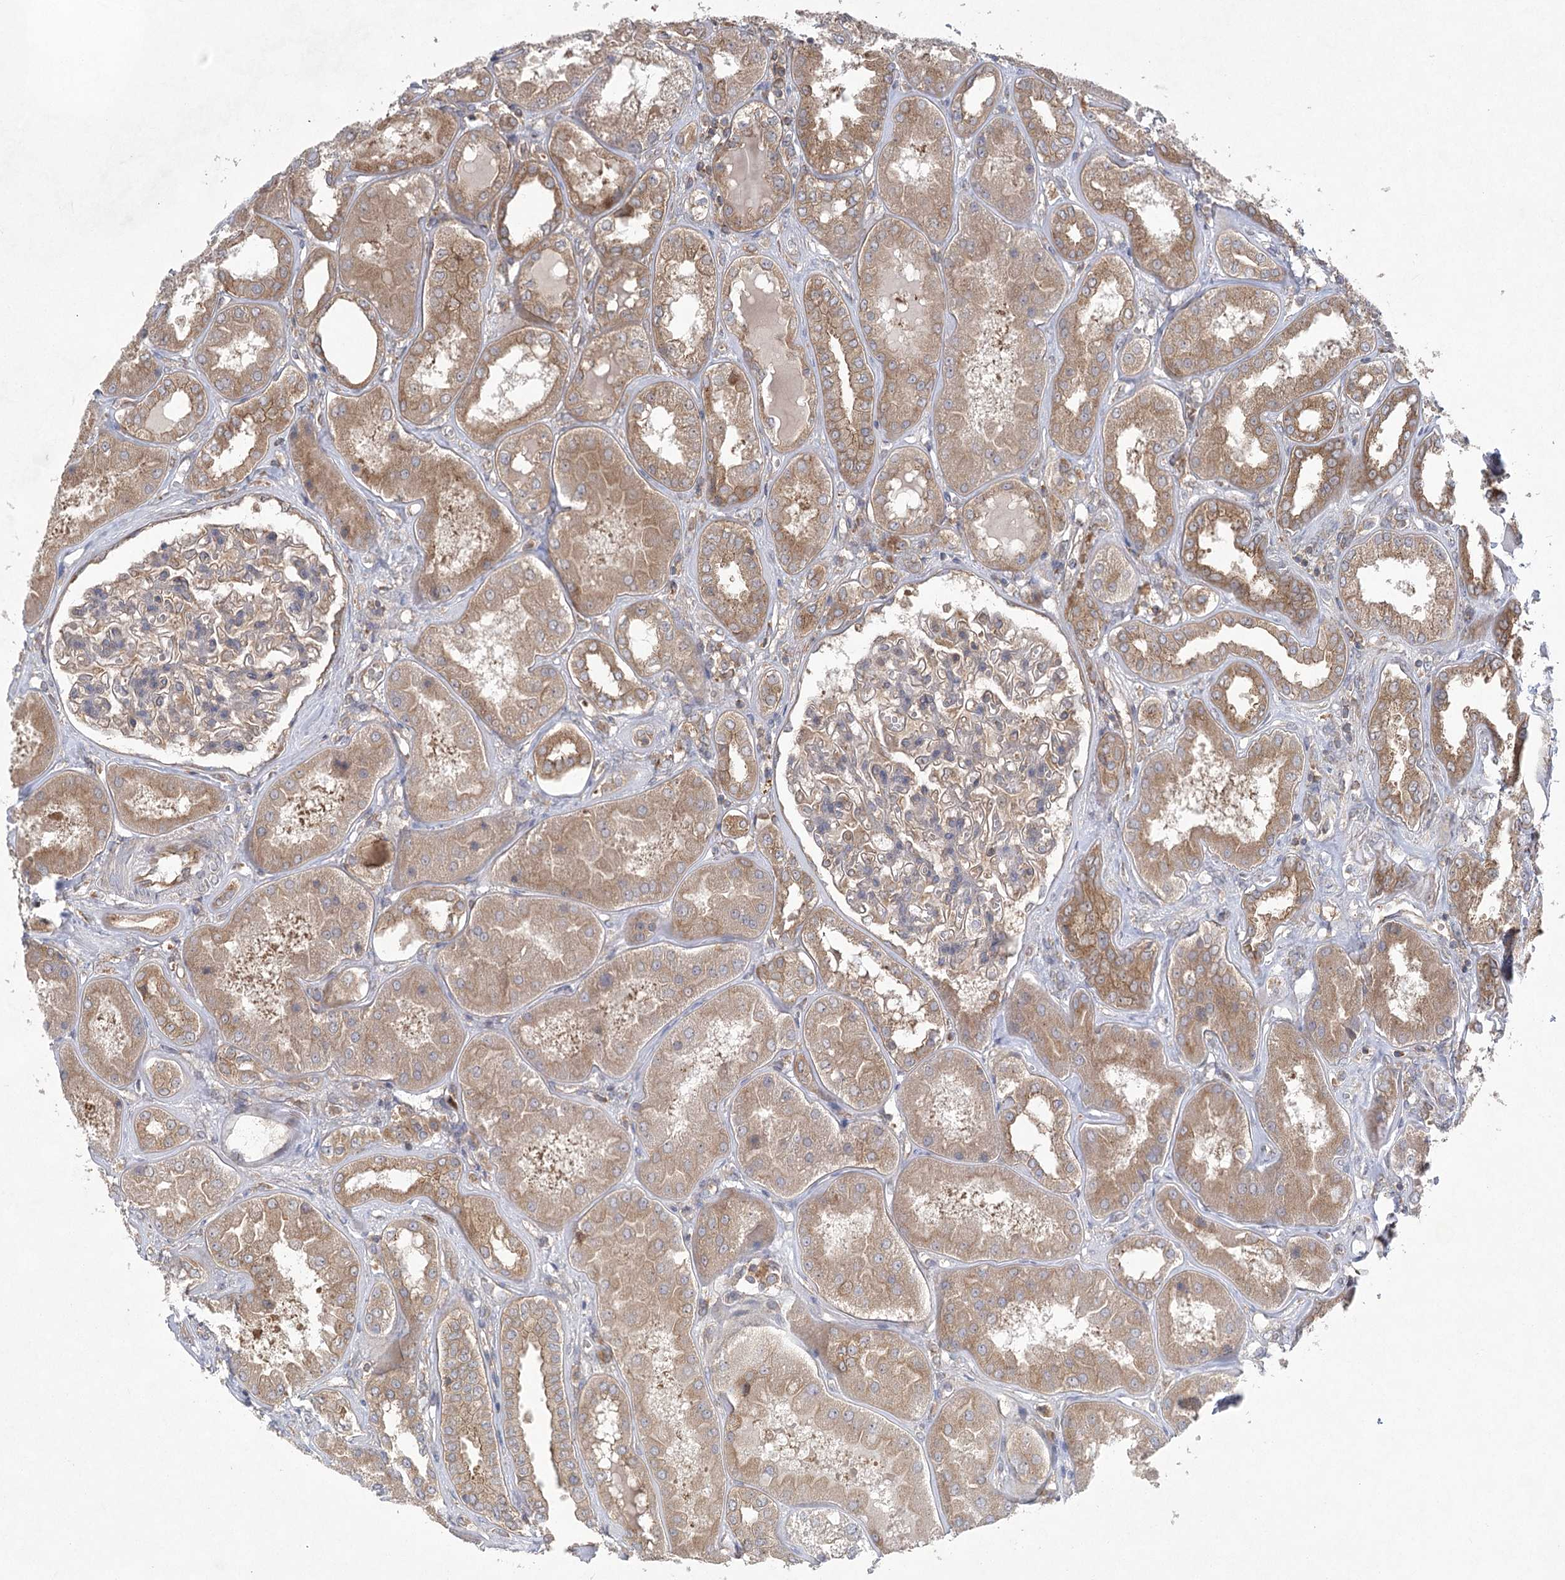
{"staining": {"intensity": "moderate", "quantity": "25%-75%", "location": "cytoplasmic/membranous"}, "tissue": "kidney", "cell_type": "Cells in glomeruli", "image_type": "normal", "snomed": [{"axis": "morphology", "description": "Normal tissue, NOS"}, {"axis": "topography", "description": "Kidney"}], "caption": "Kidney stained with DAB (3,3'-diaminobenzidine) immunohistochemistry (IHC) exhibits medium levels of moderate cytoplasmic/membranous staining in approximately 25%-75% of cells in glomeruli. (Stains: DAB (3,3'-diaminobenzidine) in brown, nuclei in blue, Microscopy: brightfield microscopy at high magnification).", "gene": "EIF3A", "patient": {"sex": "female", "age": 56}}